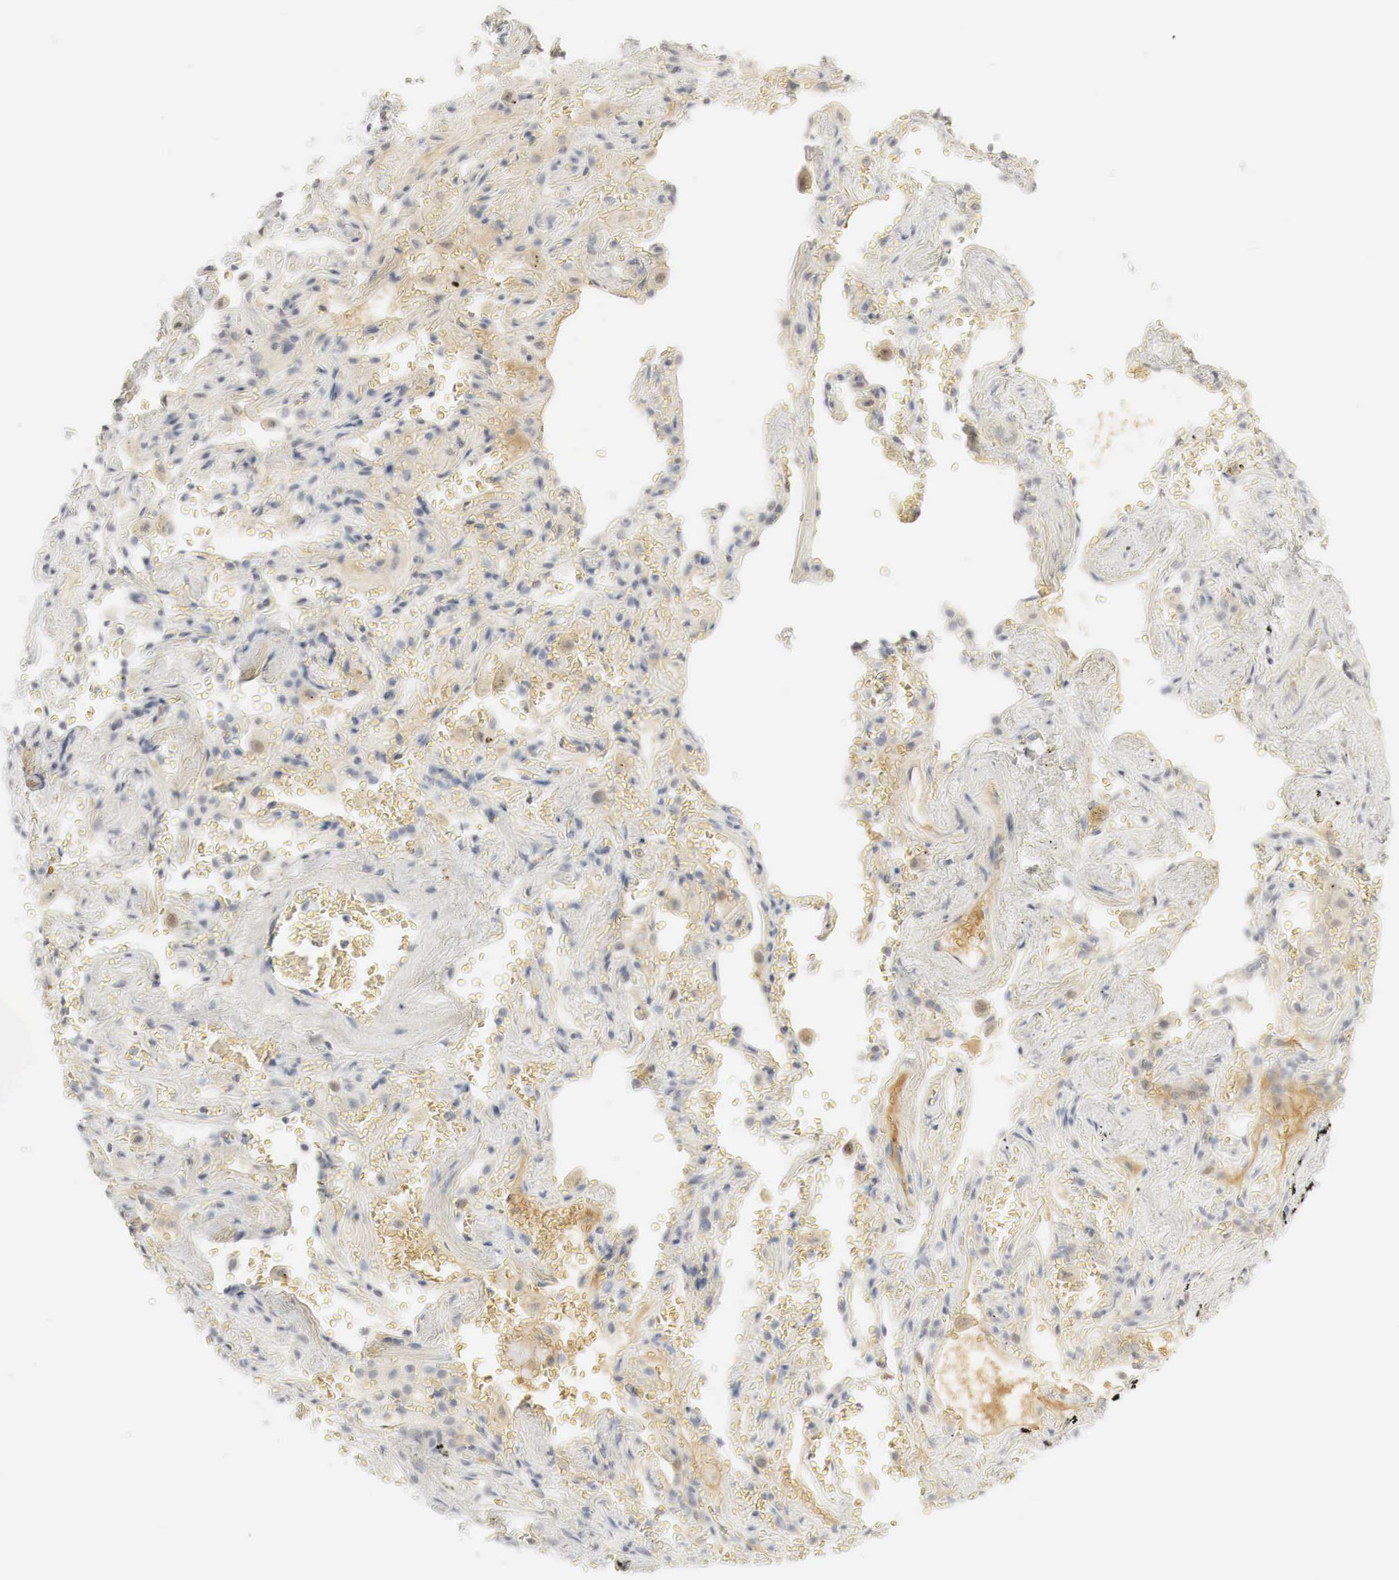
{"staining": {"intensity": "negative", "quantity": "none", "location": "none"}, "tissue": "adipose tissue", "cell_type": "Adipocytes", "image_type": "normal", "snomed": [{"axis": "morphology", "description": "Normal tissue, NOS"}, {"axis": "topography", "description": "Cartilage tissue"}, {"axis": "topography", "description": "Lung"}], "caption": "A high-resolution histopathology image shows immunohistochemistry staining of unremarkable adipose tissue, which demonstrates no significant positivity in adipocytes. (Immunohistochemistry (ihc), brightfield microscopy, high magnification).", "gene": "MYC", "patient": {"sex": "male", "age": 65}}